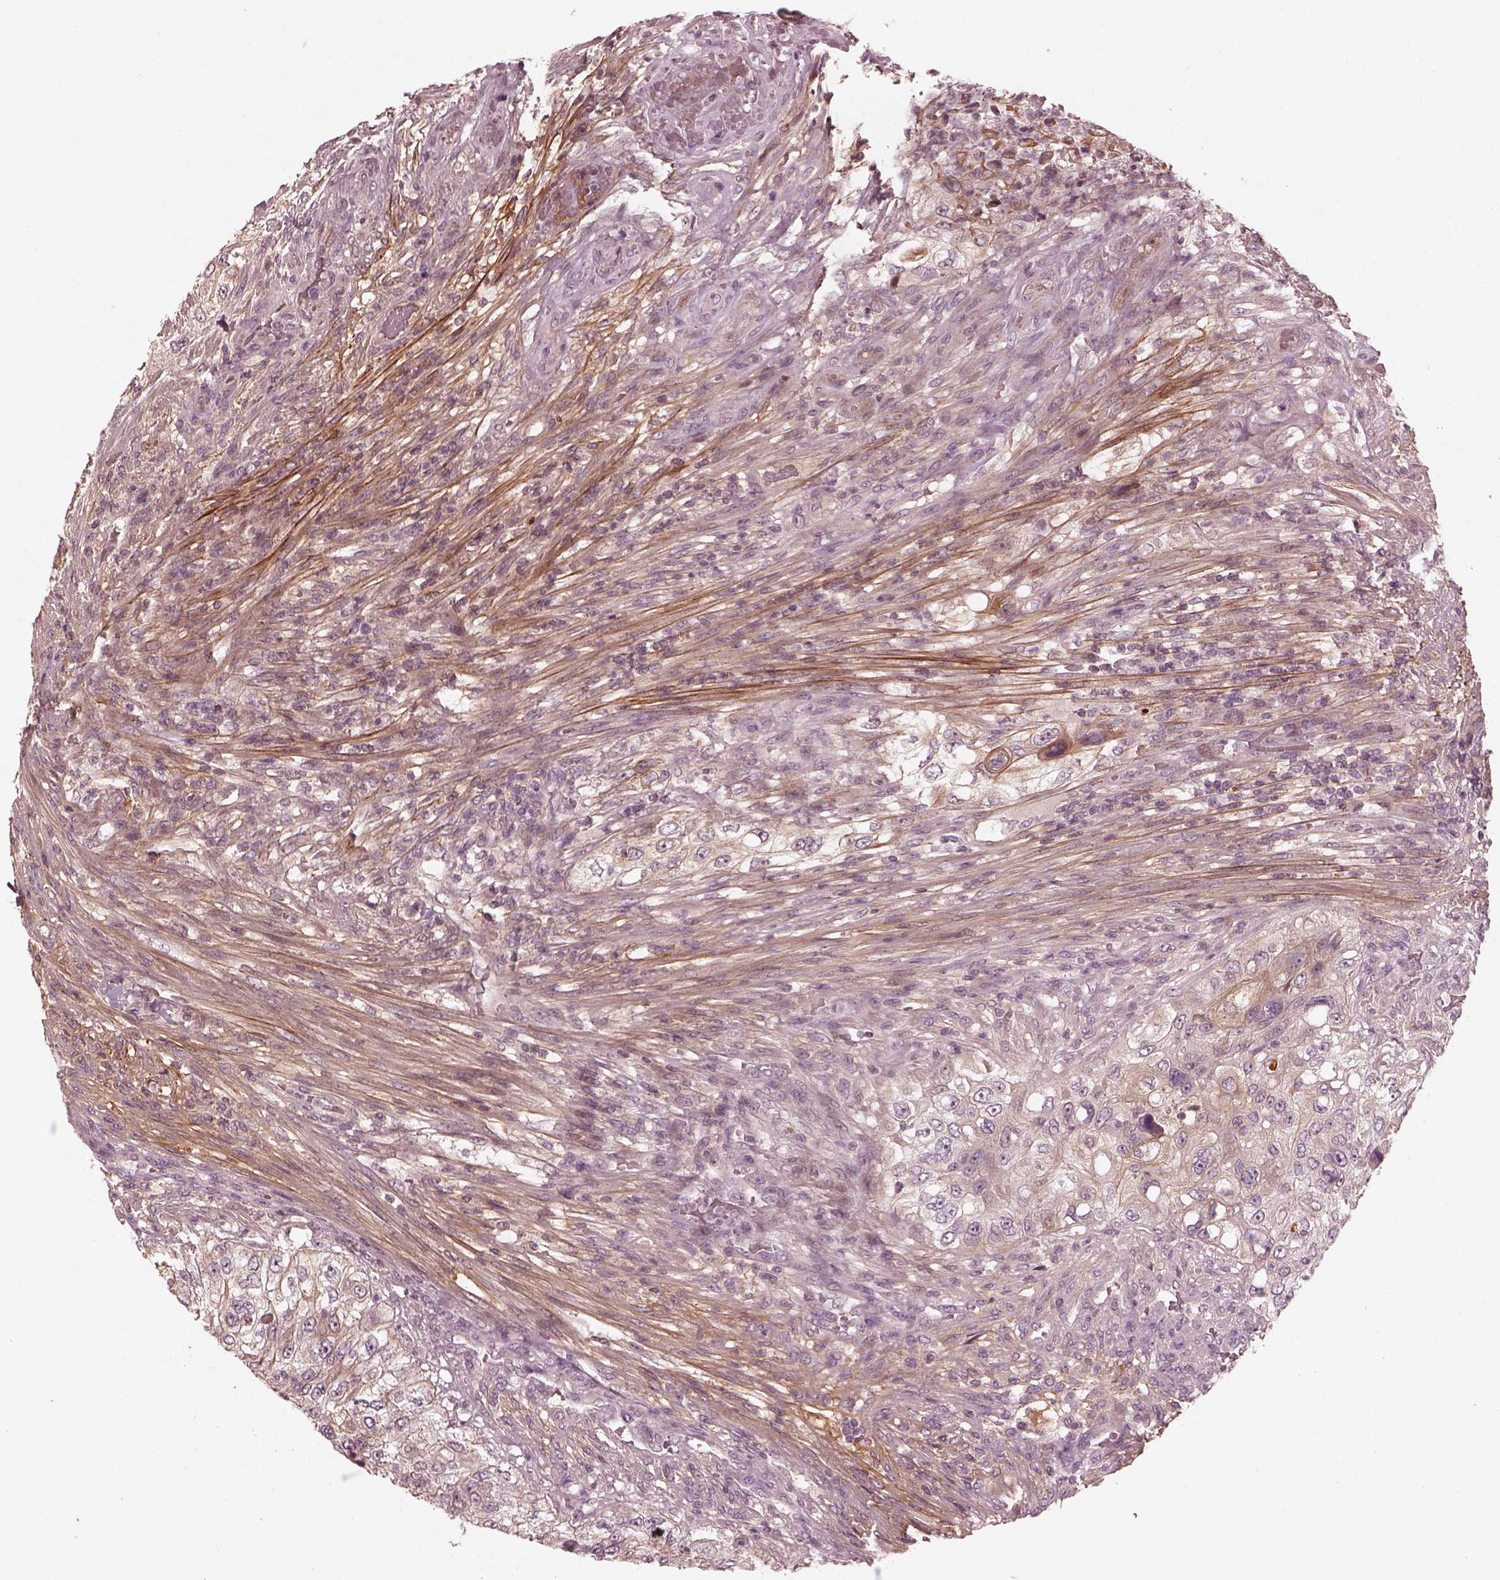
{"staining": {"intensity": "weak", "quantity": "<25%", "location": "cytoplasmic/membranous"}, "tissue": "urothelial cancer", "cell_type": "Tumor cells", "image_type": "cancer", "snomed": [{"axis": "morphology", "description": "Urothelial carcinoma, High grade"}, {"axis": "topography", "description": "Urinary bladder"}], "caption": "DAB immunohistochemical staining of urothelial cancer demonstrates no significant staining in tumor cells. The staining is performed using DAB brown chromogen with nuclei counter-stained in using hematoxylin.", "gene": "EFEMP1", "patient": {"sex": "female", "age": 60}}